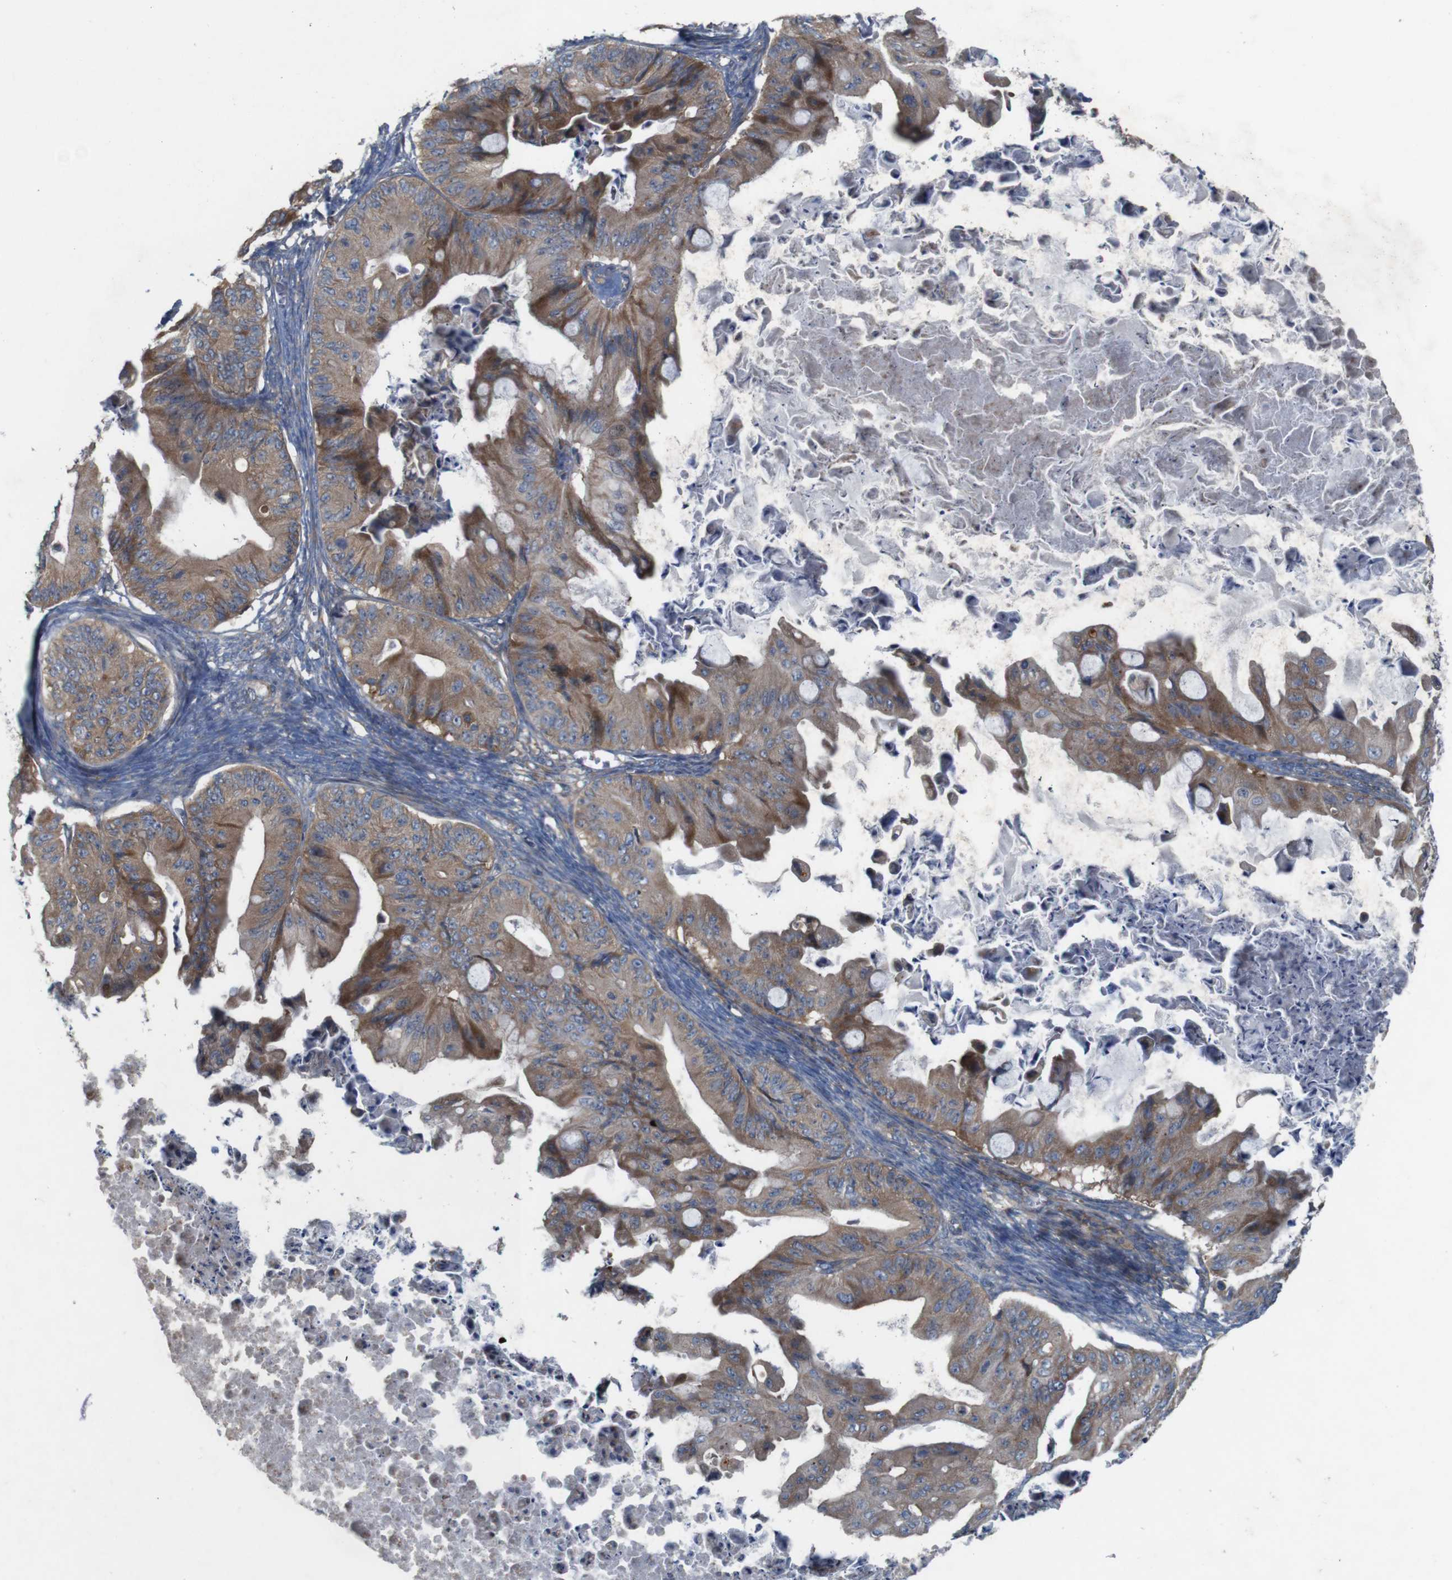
{"staining": {"intensity": "moderate", "quantity": ">75%", "location": "cytoplasmic/membranous"}, "tissue": "ovarian cancer", "cell_type": "Tumor cells", "image_type": "cancer", "snomed": [{"axis": "morphology", "description": "Cystadenocarcinoma, mucinous, NOS"}, {"axis": "topography", "description": "Ovary"}], "caption": "This is a micrograph of immunohistochemistry (IHC) staining of ovarian cancer (mucinous cystadenocarcinoma), which shows moderate expression in the cytoplasmic/membranous of tumor cells.", "gene": "SIGLEC8", "patient": {"sex": "female", "age": 37}}